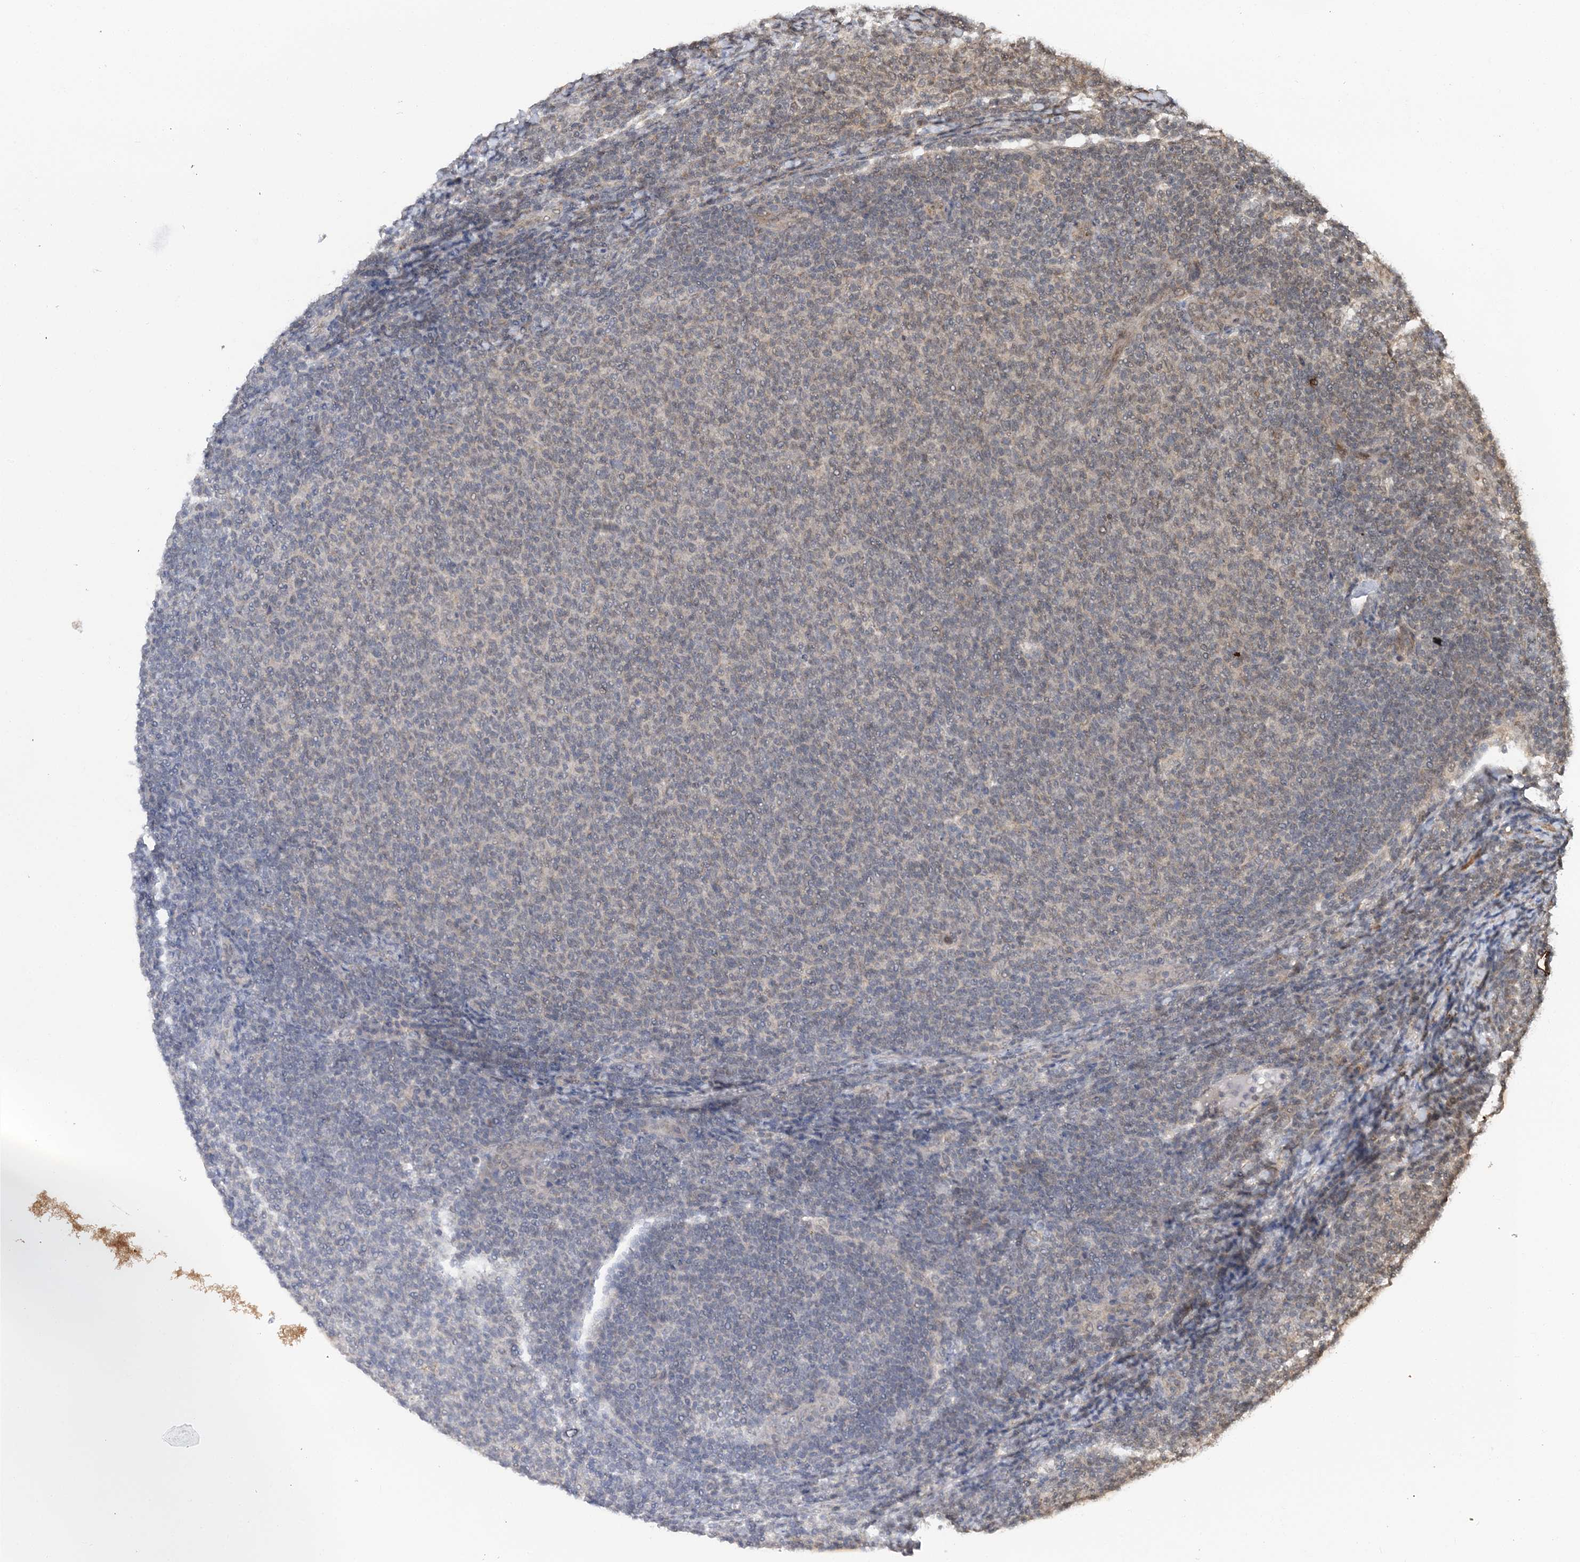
{"staining": {"intensity": "weak", "quantity": "<25%", "location": "nuclear"}, "tissue": "lymphoma", "cell_type": "Tumor cells", "image_type": "cancer", "snomed": [{"axis": "morphology", "description": "Malignant lymphoma, non-Hodgkin's type, Low grade"}, {"axis": "topography", "description": "Lymph node"}], "caption": "The histopathology image reveals no staining of tumor cells in malignant lymphoma, non-Hodgkin's type (low-grade).", "gene": "TSHZ2", "patient": {"sex": "male", "age": 66}}